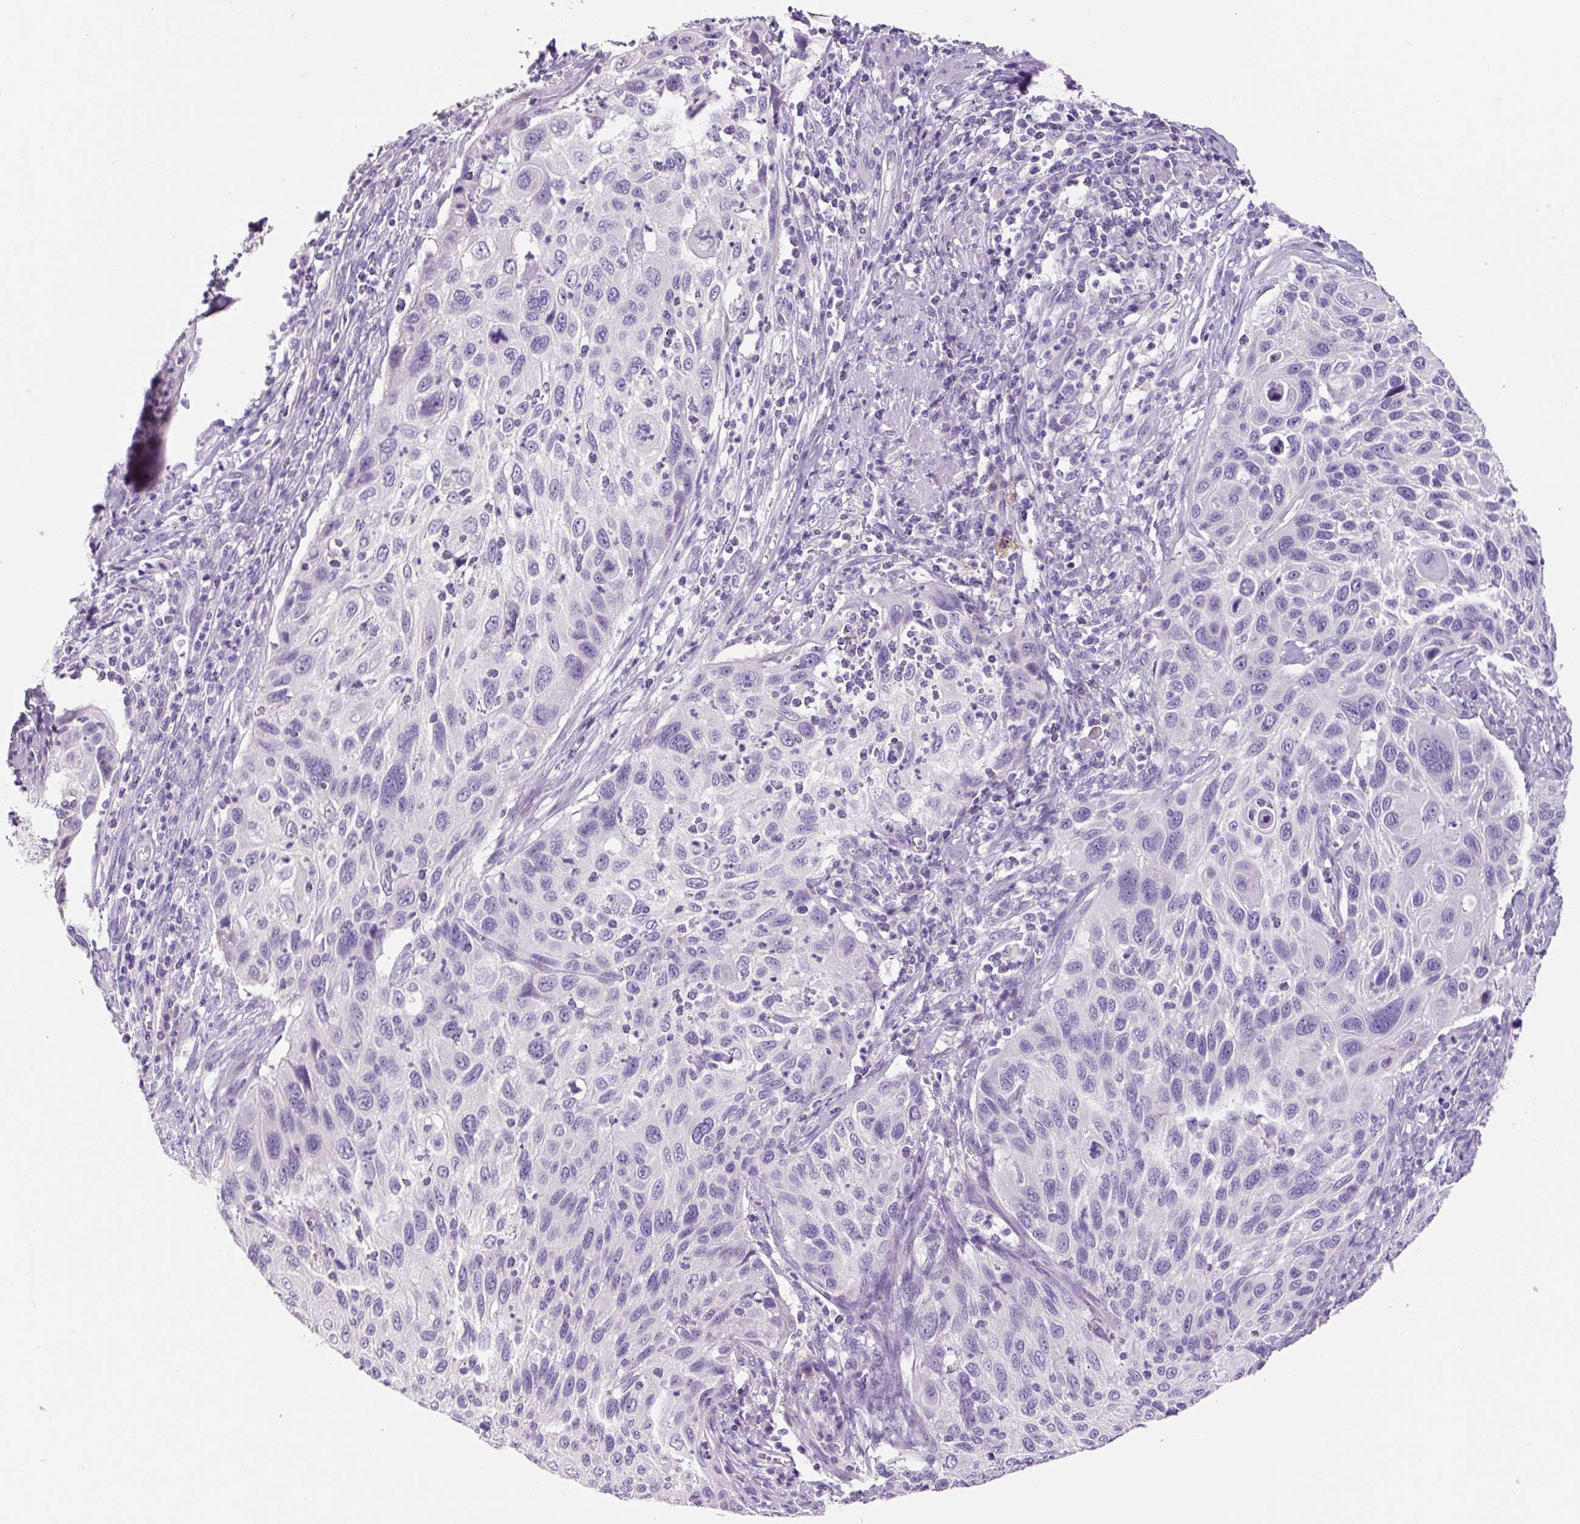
{"staining": {"intensity": "negative", "quantity": "none", "location": "none"}, "tissue": "cervical cancer", "cell_type": "Tumor cells", "image_type": "cancer", "snomed": [{"axis": "morphology", "description": "Squamous cell carcinoma, NOS"}, {"axis": "topography", "description": "Cervix"}], "caption": "A photomicrograph of cervical cancer stained for a protein displays no brown staining in tumor cells. (DAB IHC visualized using brightfield microscopy, high magnification).", "gene": "SYP", "patient": {"sex": "female", "age": 70}}